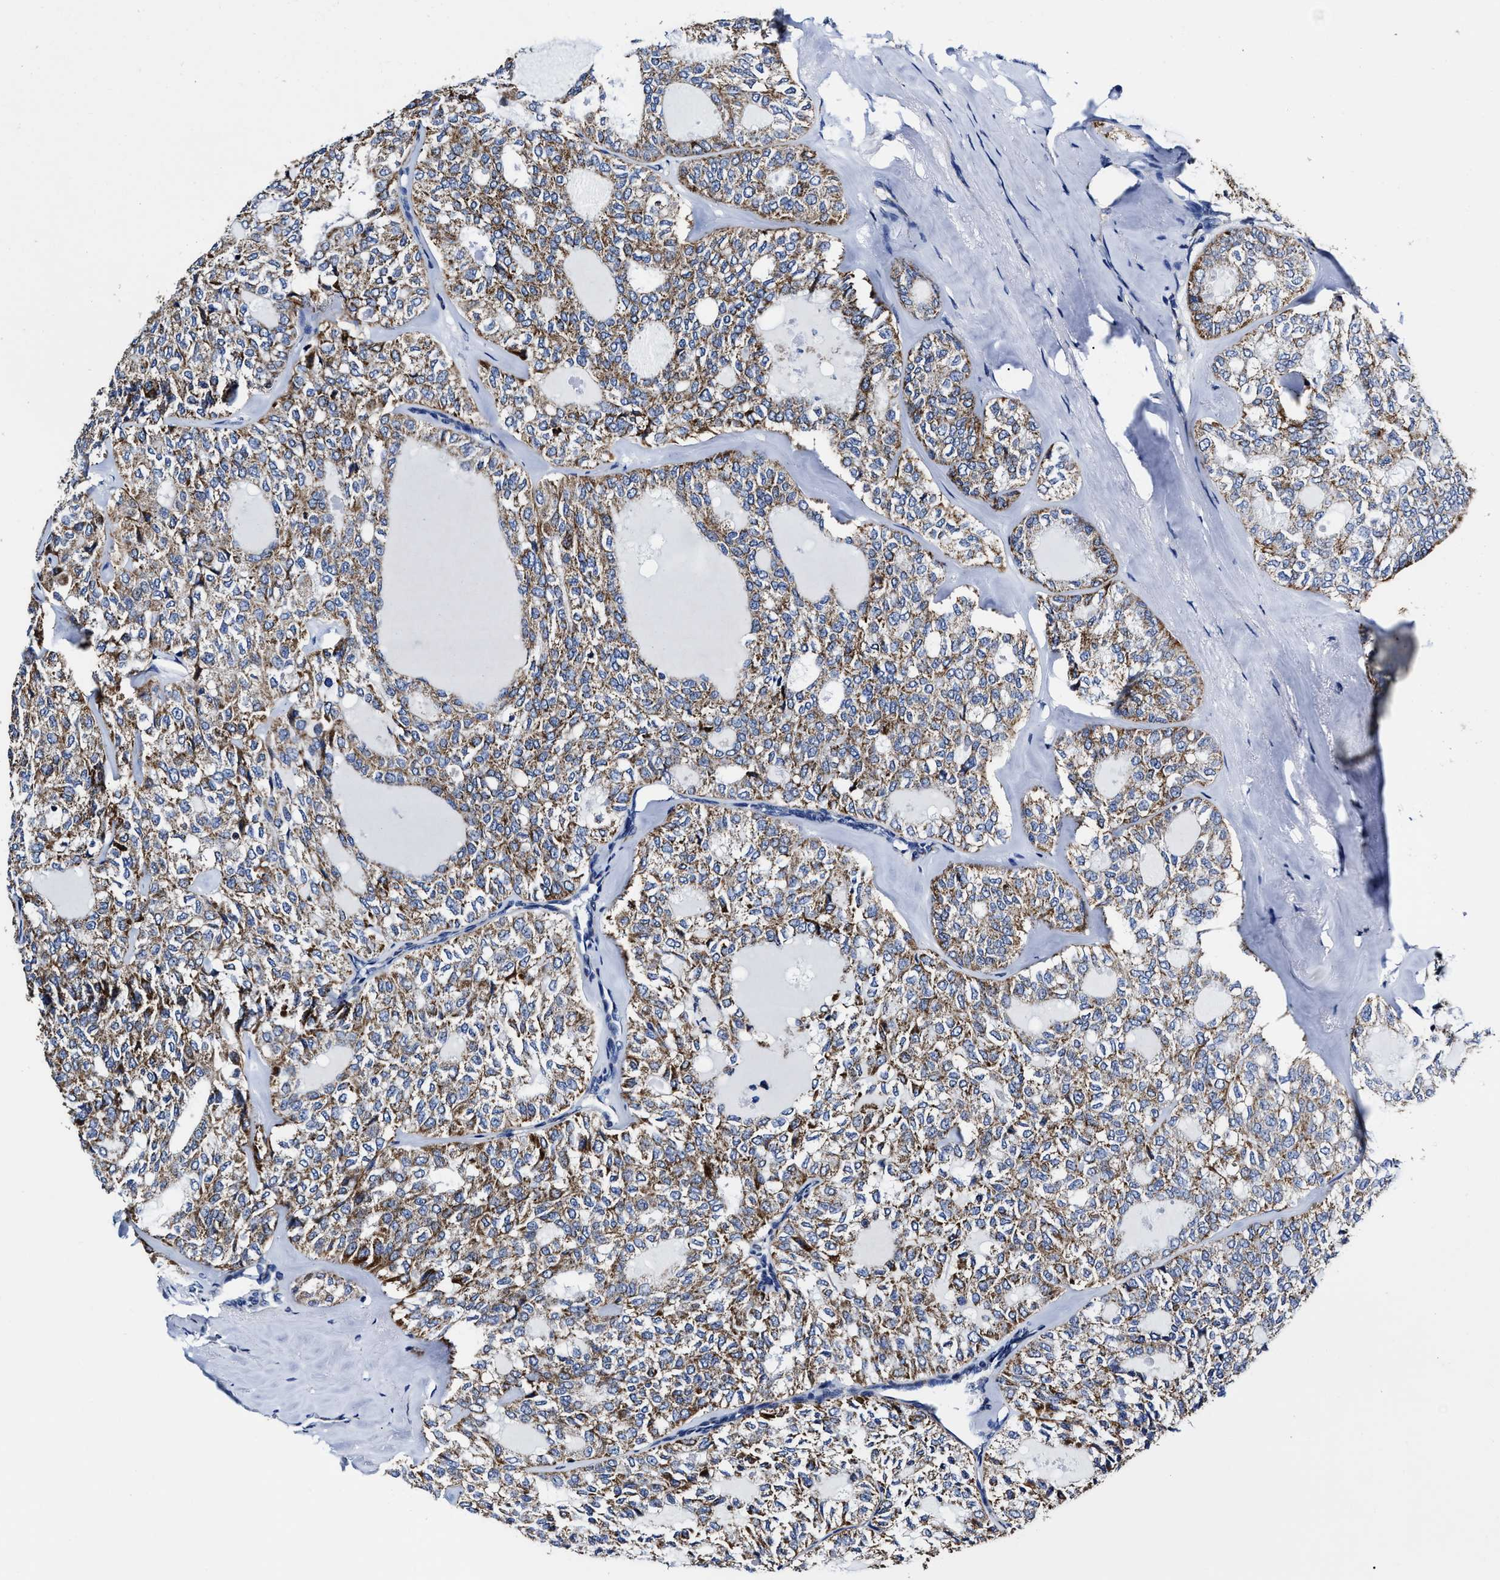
{"staining": {"intensity": "moderate", "quantity": ">75%", "location": "cytoplasmic/membranous"}, "tissue": "thyroid cancer", "cell_type": "Tumor cells", "image_type": "cancer", "snomed": [{"axis": "morphology", "description": "Follicular adenoma carcinoma, NOS"}, {"axis": "topography", "description": "Thyroid gland"}], "caption": "Follicular adenoma carcinoma (thyroid) tissue displays moderate cytoplasmic/membranous staining in about >75% of tumor cells, visualized by immunohistochemistry. The staining was performed using DAB (3,3'-diaminobenzidine), with brown indicating positive protein expression. Nuclei are stained blue with hematoxylin.", "gene": "HINT2", "patient": {"sex": "male", "age": 75}}